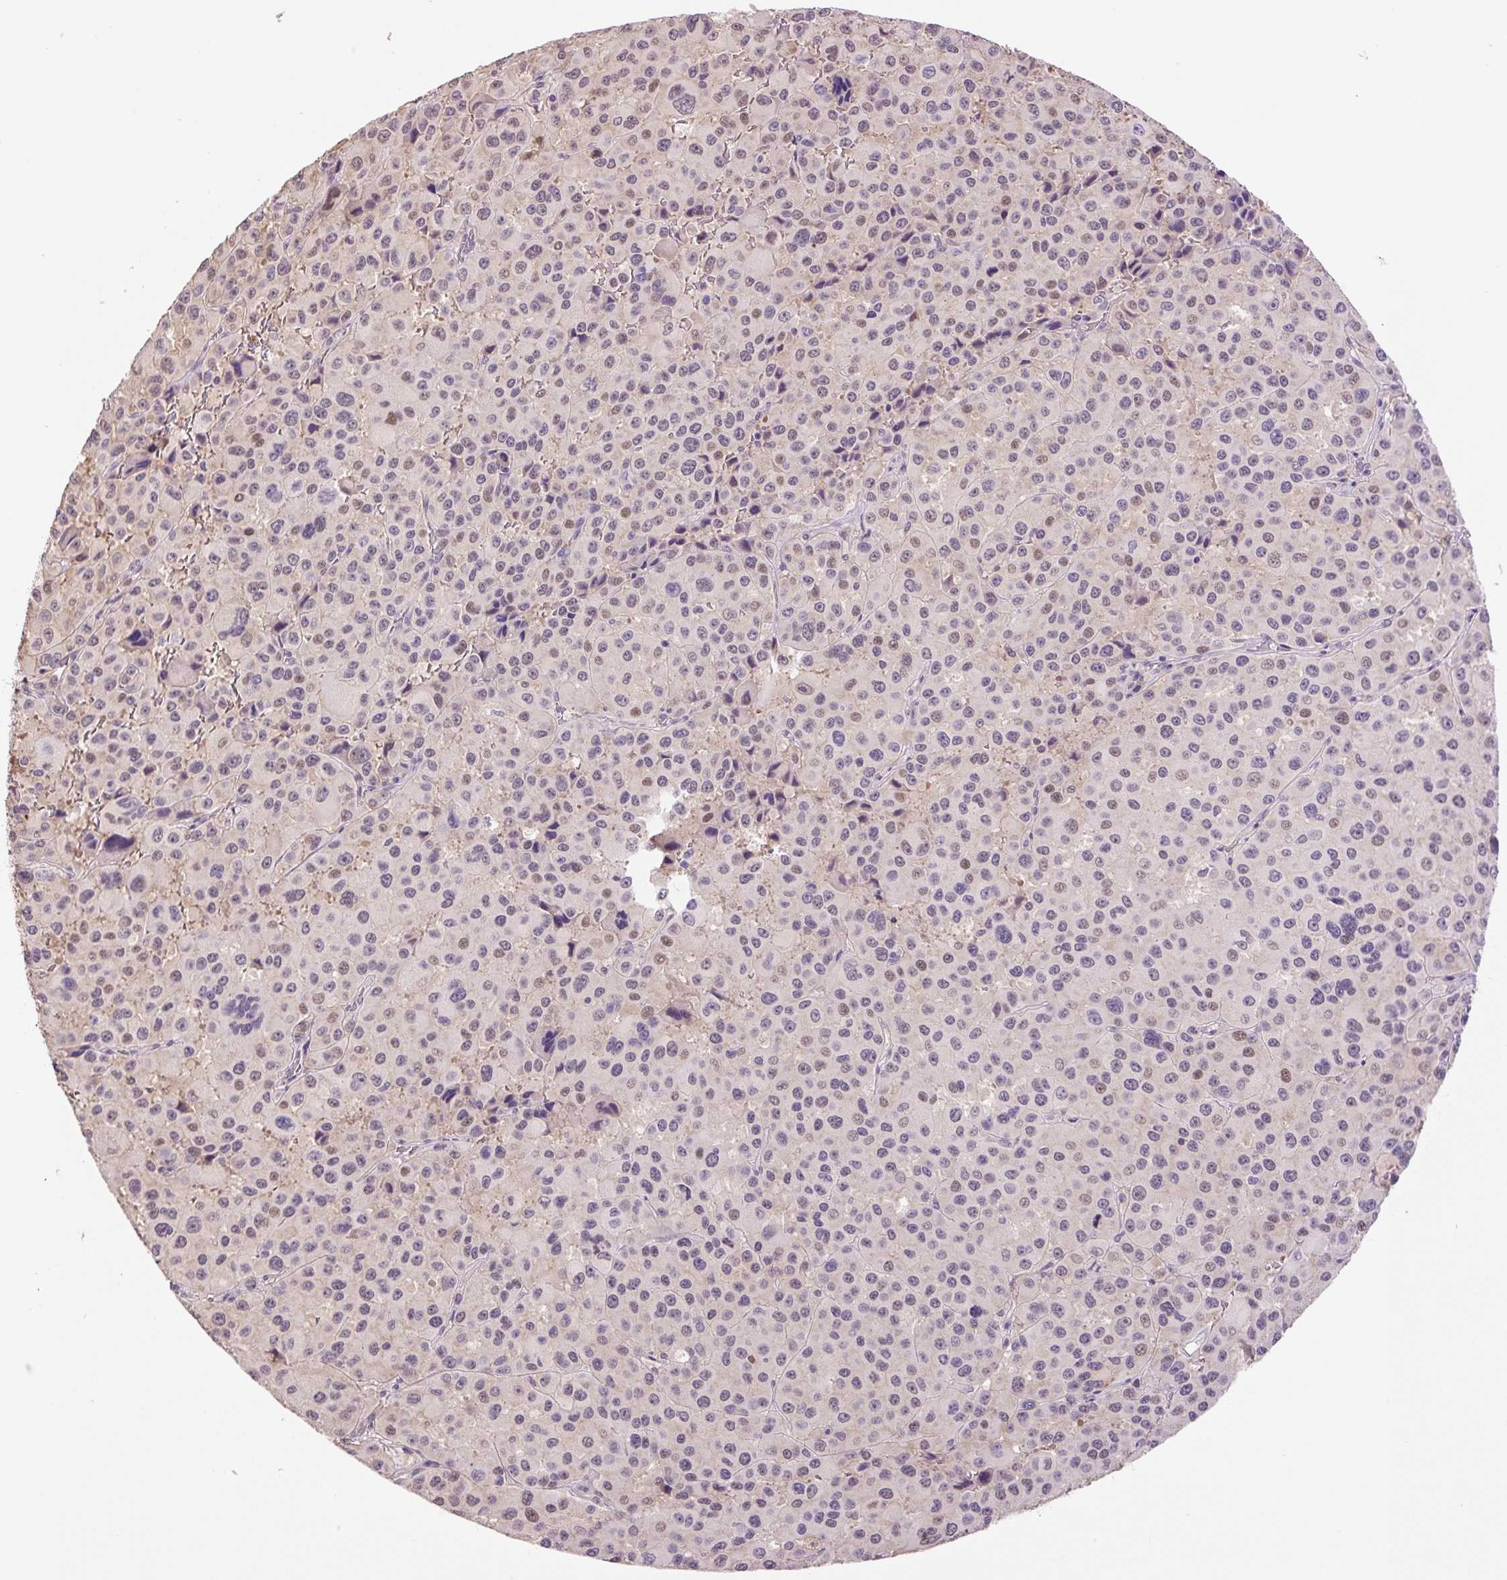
{"staining": {"intensity": "negative", "quantity": "none", "location": "none"}, "tissue": "melanoma", "cell_type": "Tumor cells", "image_type": "cancer", "snomed": [{"axis": "morphology", "description": "Malignant melanoma, Metastatic site"}, {"axis": "topography", "description": "Lymph node"}], "caption": "There is no significant staining in tumor cells of malignant melanoma (metastatic site). The staining is performed using DAB brown chromogen with nuclei counter-stained in using hematoxylin.", "gene": "HABP4", "patient": {"sex": "female", "age": 65}}